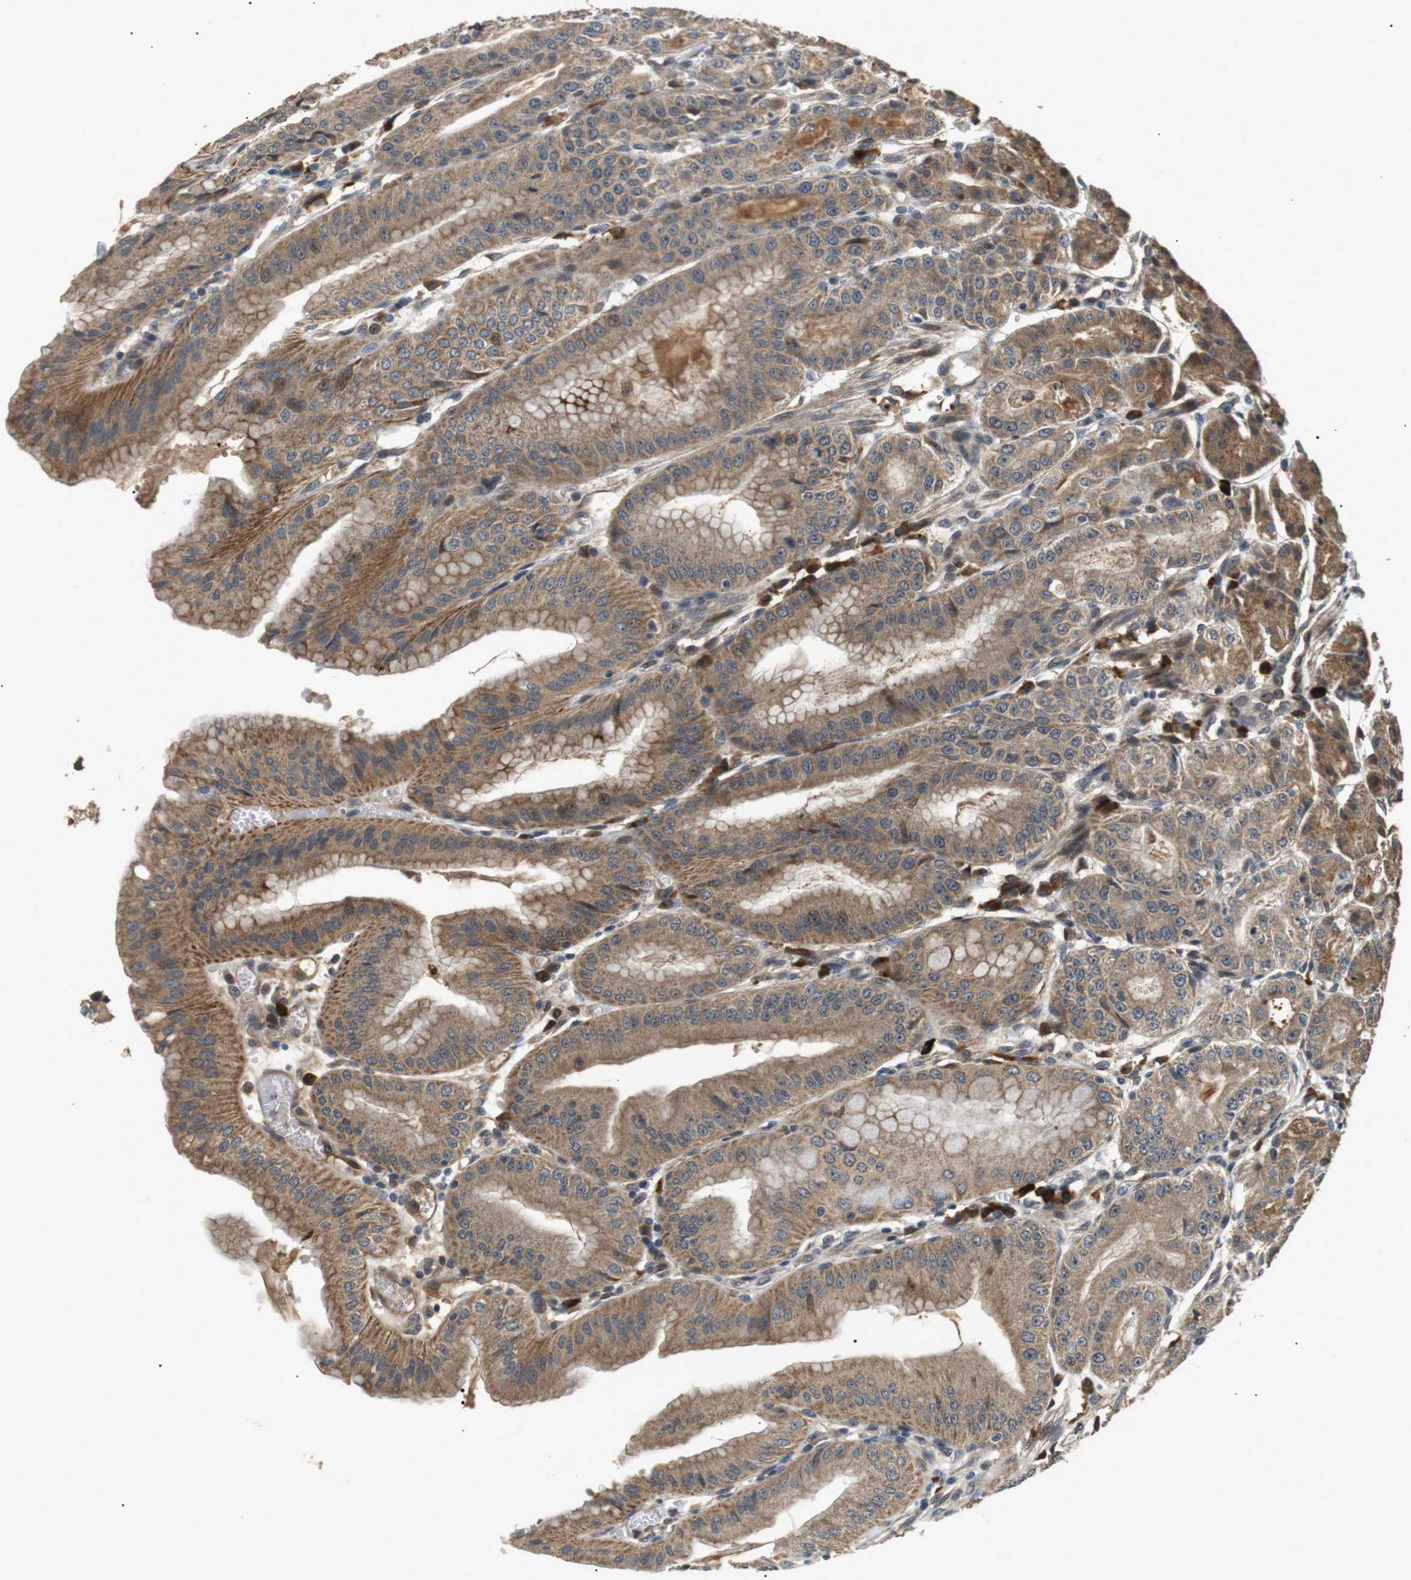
{"staining": {"intensity": "moderate", "quantity": ">75%", "location": "cytoplasmic/membranous"}, "tissue": "stomach", "cell_type": "Glandular cells", "image_type": "normal", "snomed": [{"axis": "morphology", "description": "Normal tissue, NOS"}, {"axis": "topography", "description": "Stomach, lower"}], "caption": "Glandular cells reveal moderate cytoplasmic/membranous positivity in about >75% of cells in unremarkable stomach. (IHC, brightfield microscopy, high magnification).", "gene": "HSPA13", "patient": {"sex": "male", "age": 71}}